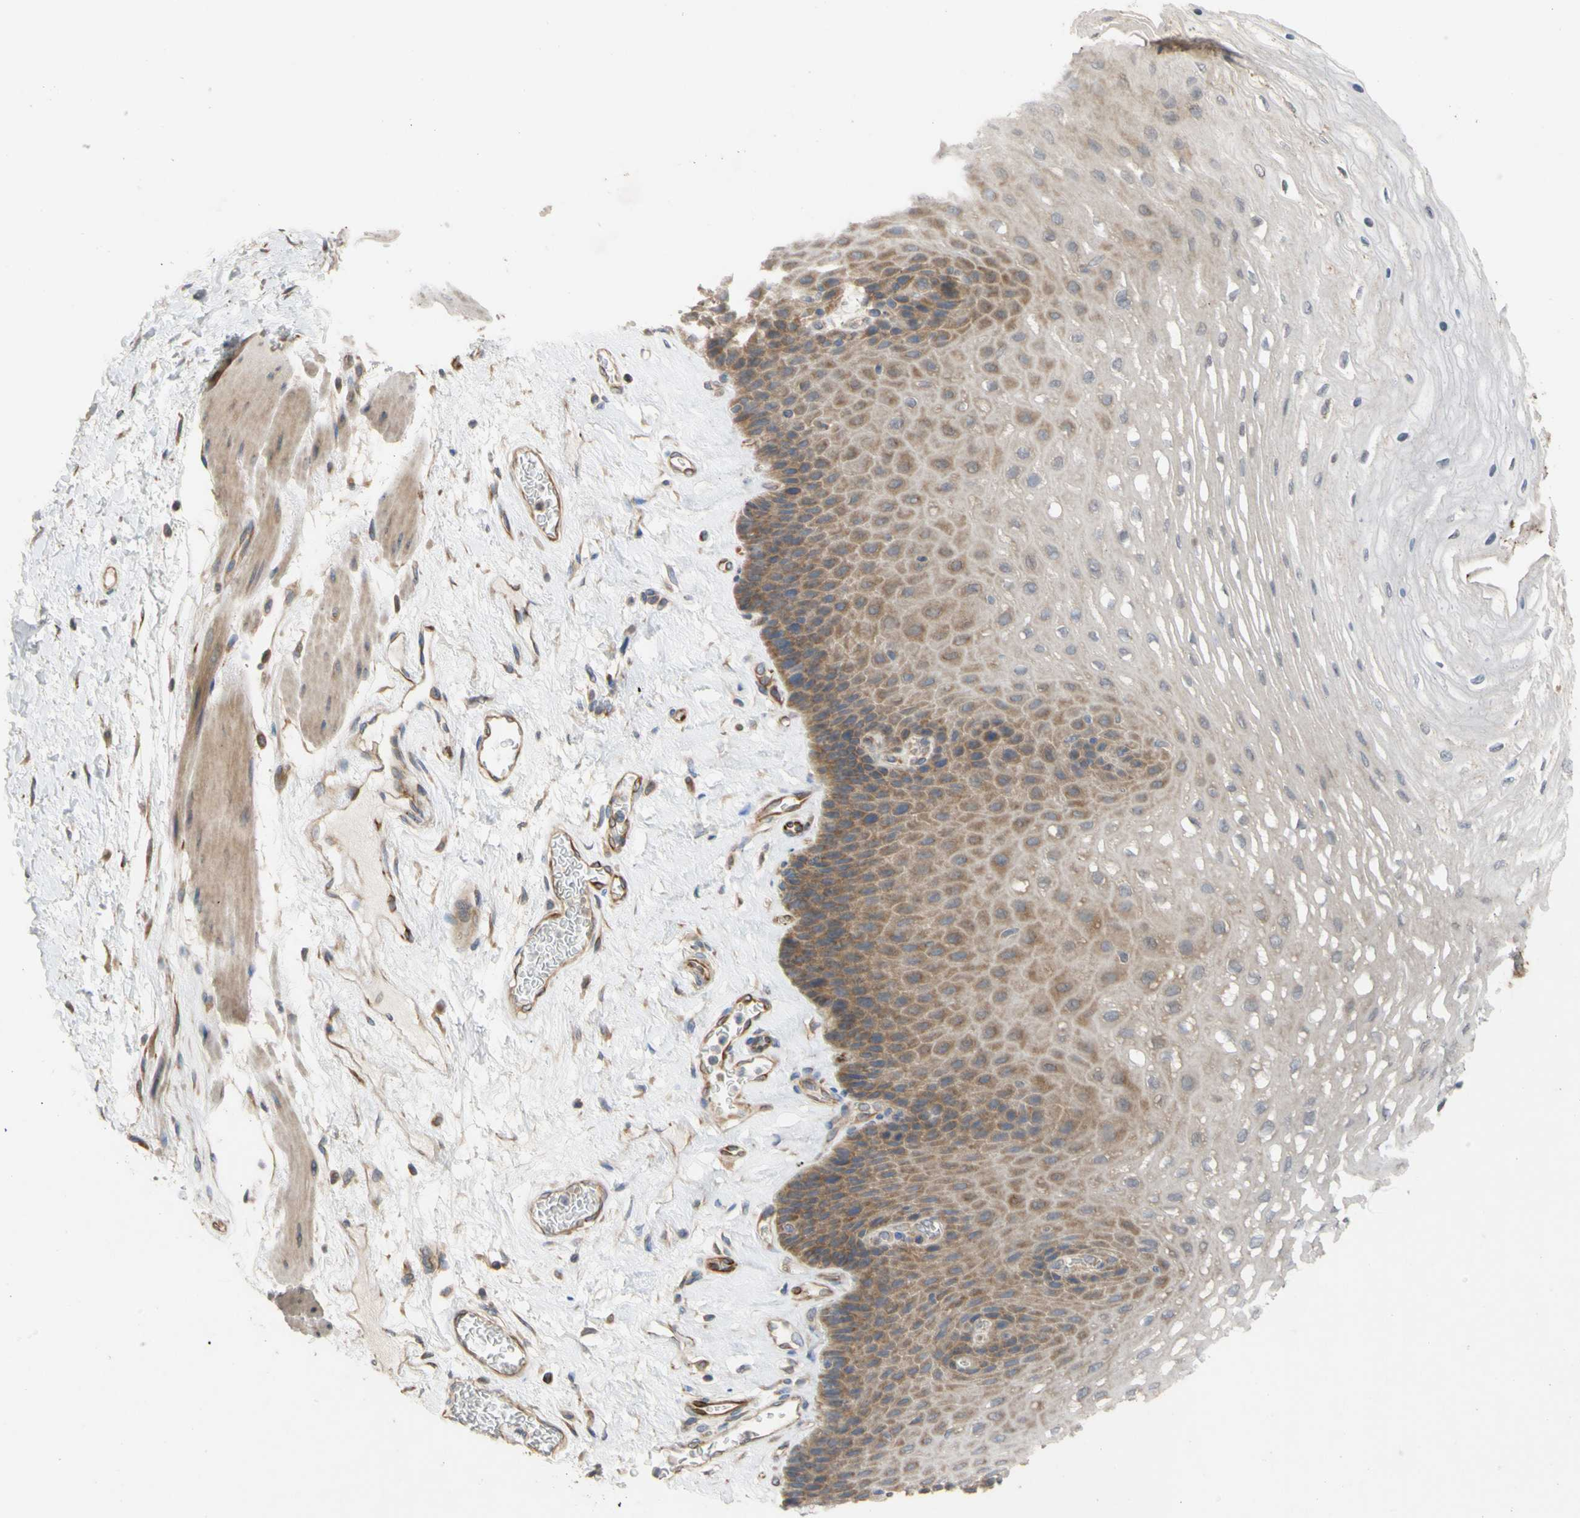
{"staining": {"intensity": "moderate", "quantity": "25%-75%", "location": "cytoplasmic/membranous"}, "tissue": "esophagus", "cell_type": "Squamous epithelial cells", "image_type": "normal", "snomed": [{"axis": "morphology", "description": "Normal tissue, NOS"}, {"axis": "topography", "description": "Esophagus"}], "caption": "Immunohistochemical staining of benign esophagus displays 25%-75% levels of moderate cytoplasmic/membranous protein expression in about 25%-75% of squamous epithelial cells. (DAB (3,3'-diaminobenzidine) = brown stain, brightfield microscopy at high magnification).", "gene": "EIF2S3", "patient": {"sex": "female", "age": 72}}